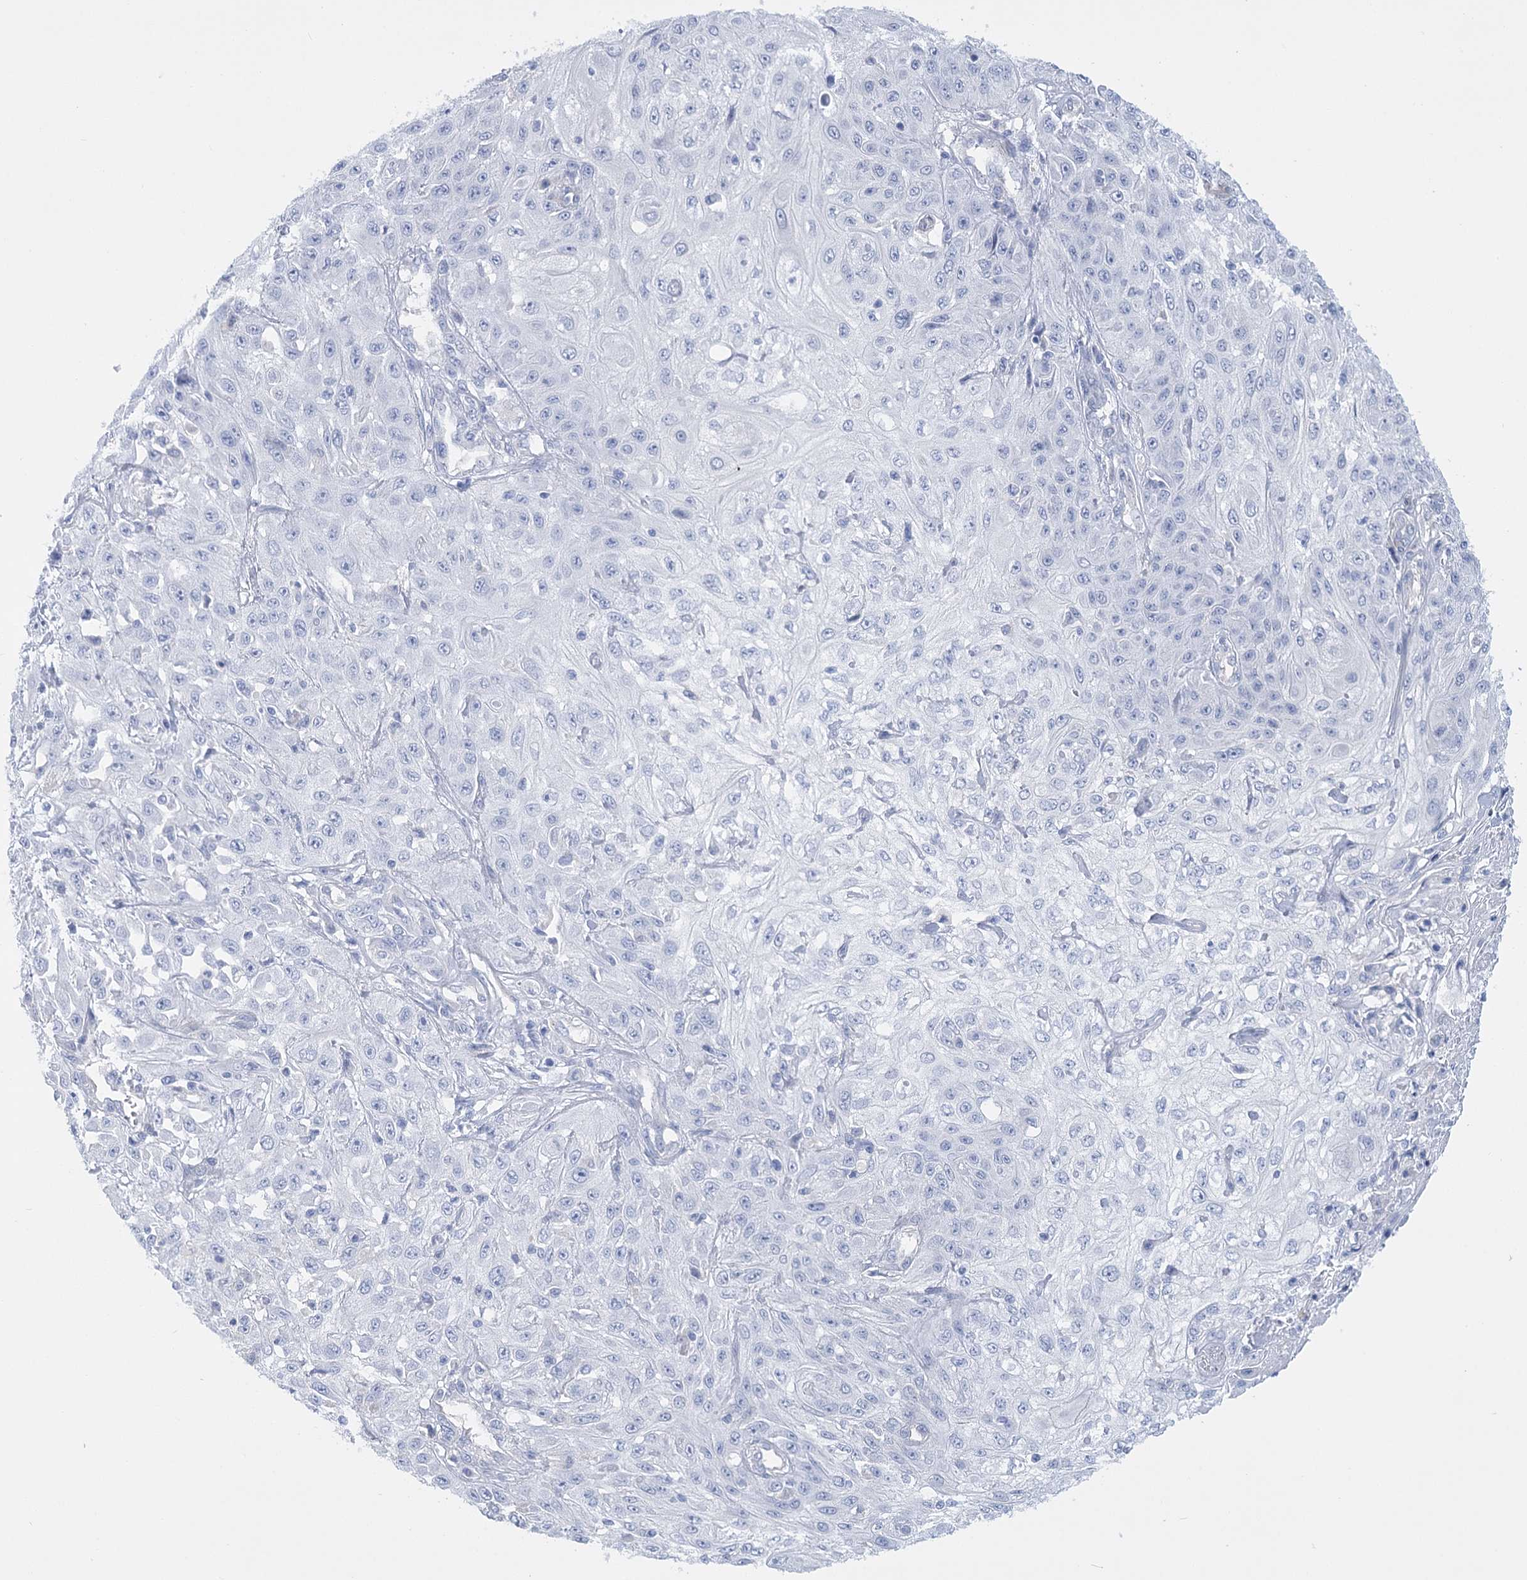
{"staining": {"intensity": "negative", "quantity": "none", "location": "none"}, "tissue": "skin cancer", "cell_type": "Tumor cells", "image_type": "cancer", "snomed": [{"axis": "morphology", "description": "Squamous cell carcinoma, NOS"}, {"axis": "morphology", "description": "Squamous cell carcinoma, metastatic, NOS"}, {"axis": "topography", "description": "Skin"}, {"axis": "topography", "description": "Lymph node"}], "caption": "Protein analysis of metastatic squamous cell carcinoma (skin) demonstrates no significant positivity in tumor cells.", "gene": "GUSB", "patient": {"sex": "male", "age": 75}}